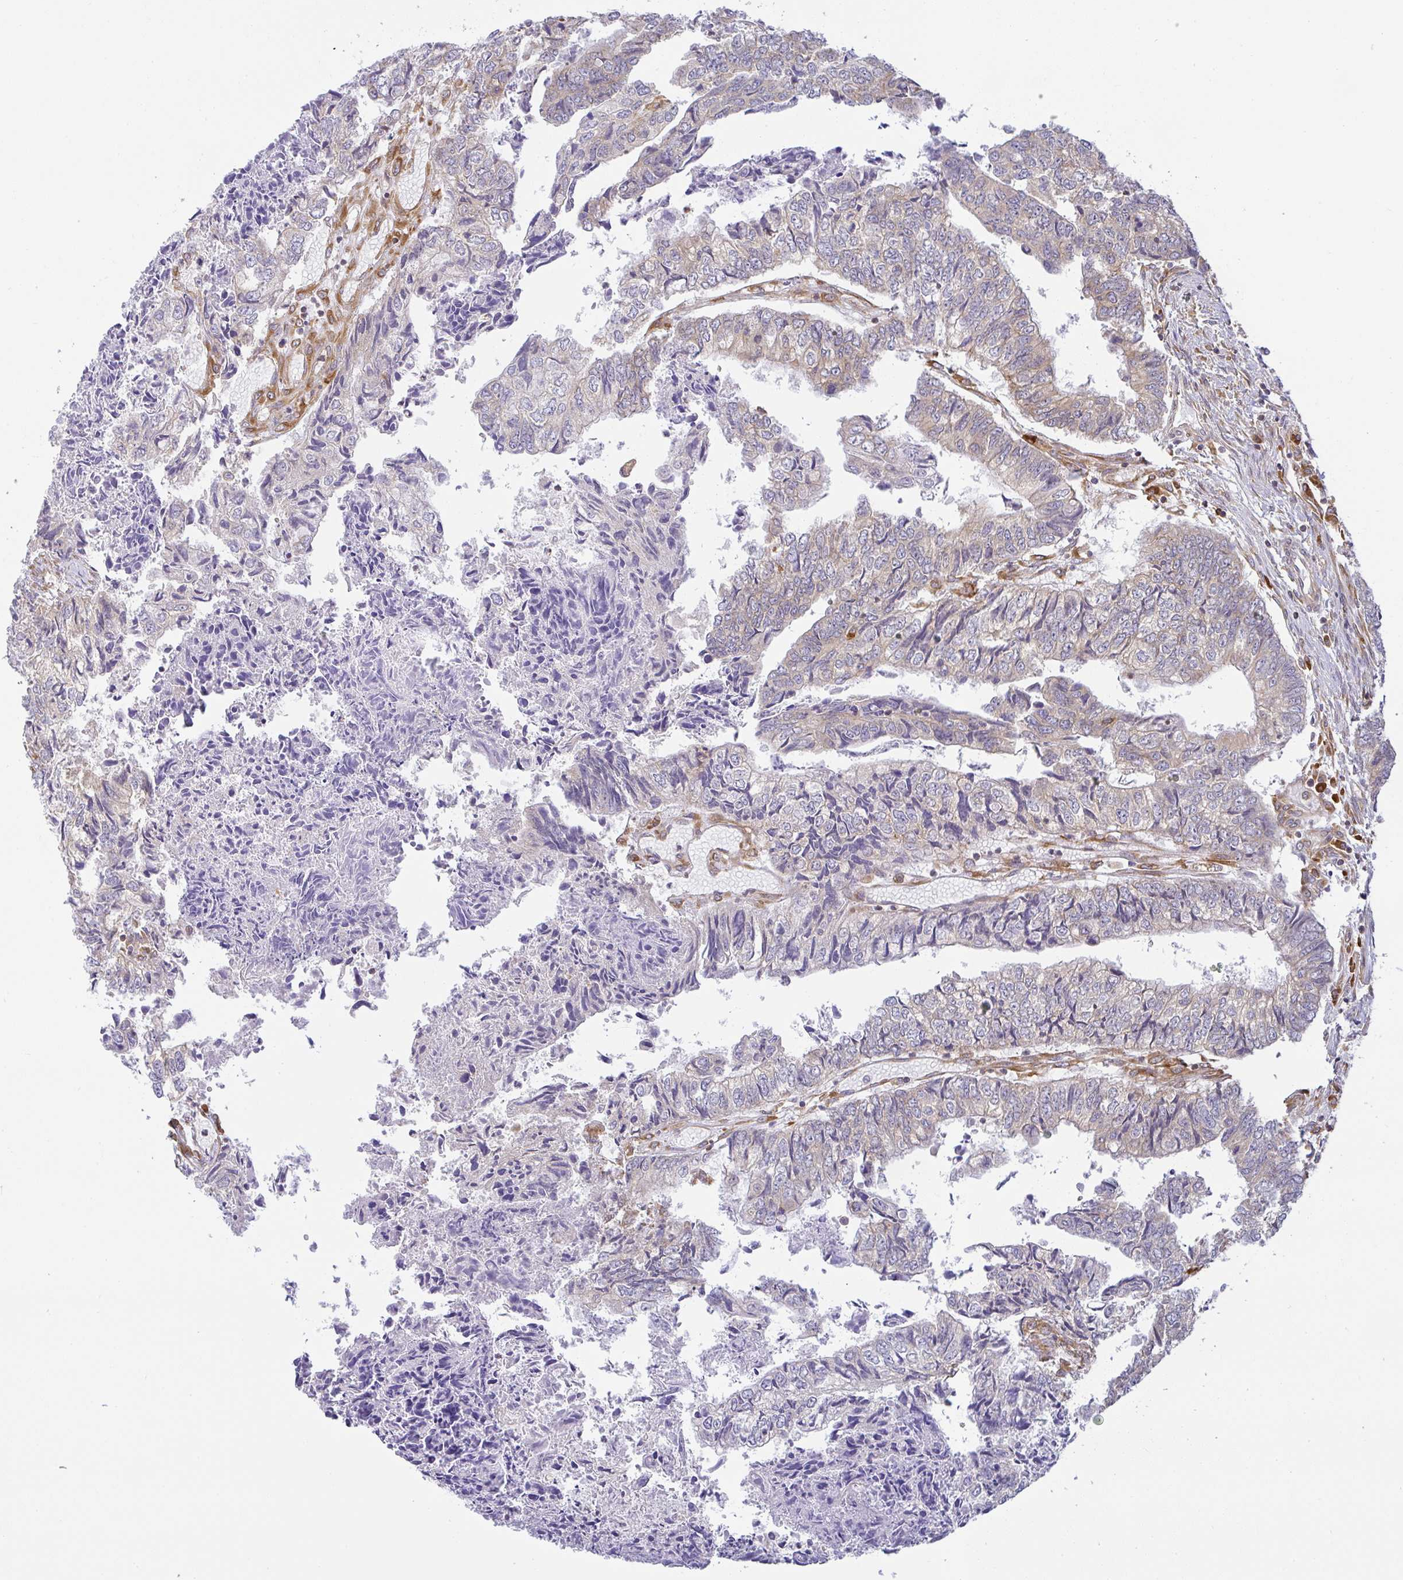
{"staining": {"intensity": "weak", "quantity": "25%-75%", "location": "cytoplasmic/membranous"}, "tissue": "colorectal cancer", "cell_type": "Tumor cells", "image_type": "cancer", "snomed": [{"axis": "morphology", "description": "Adenocarcinoma, NOS"}, {"axis": "topography", "description": "Colon"}], "caption": "Immunohistochemistry of colorectal adenocarcinoma demonstrates low levels of weak cytoplasmic/membranous expression in approximately 25%-75% of tumor cells.", "gene": "DERL2", "patient": {"sex": "male", "age": 86}}